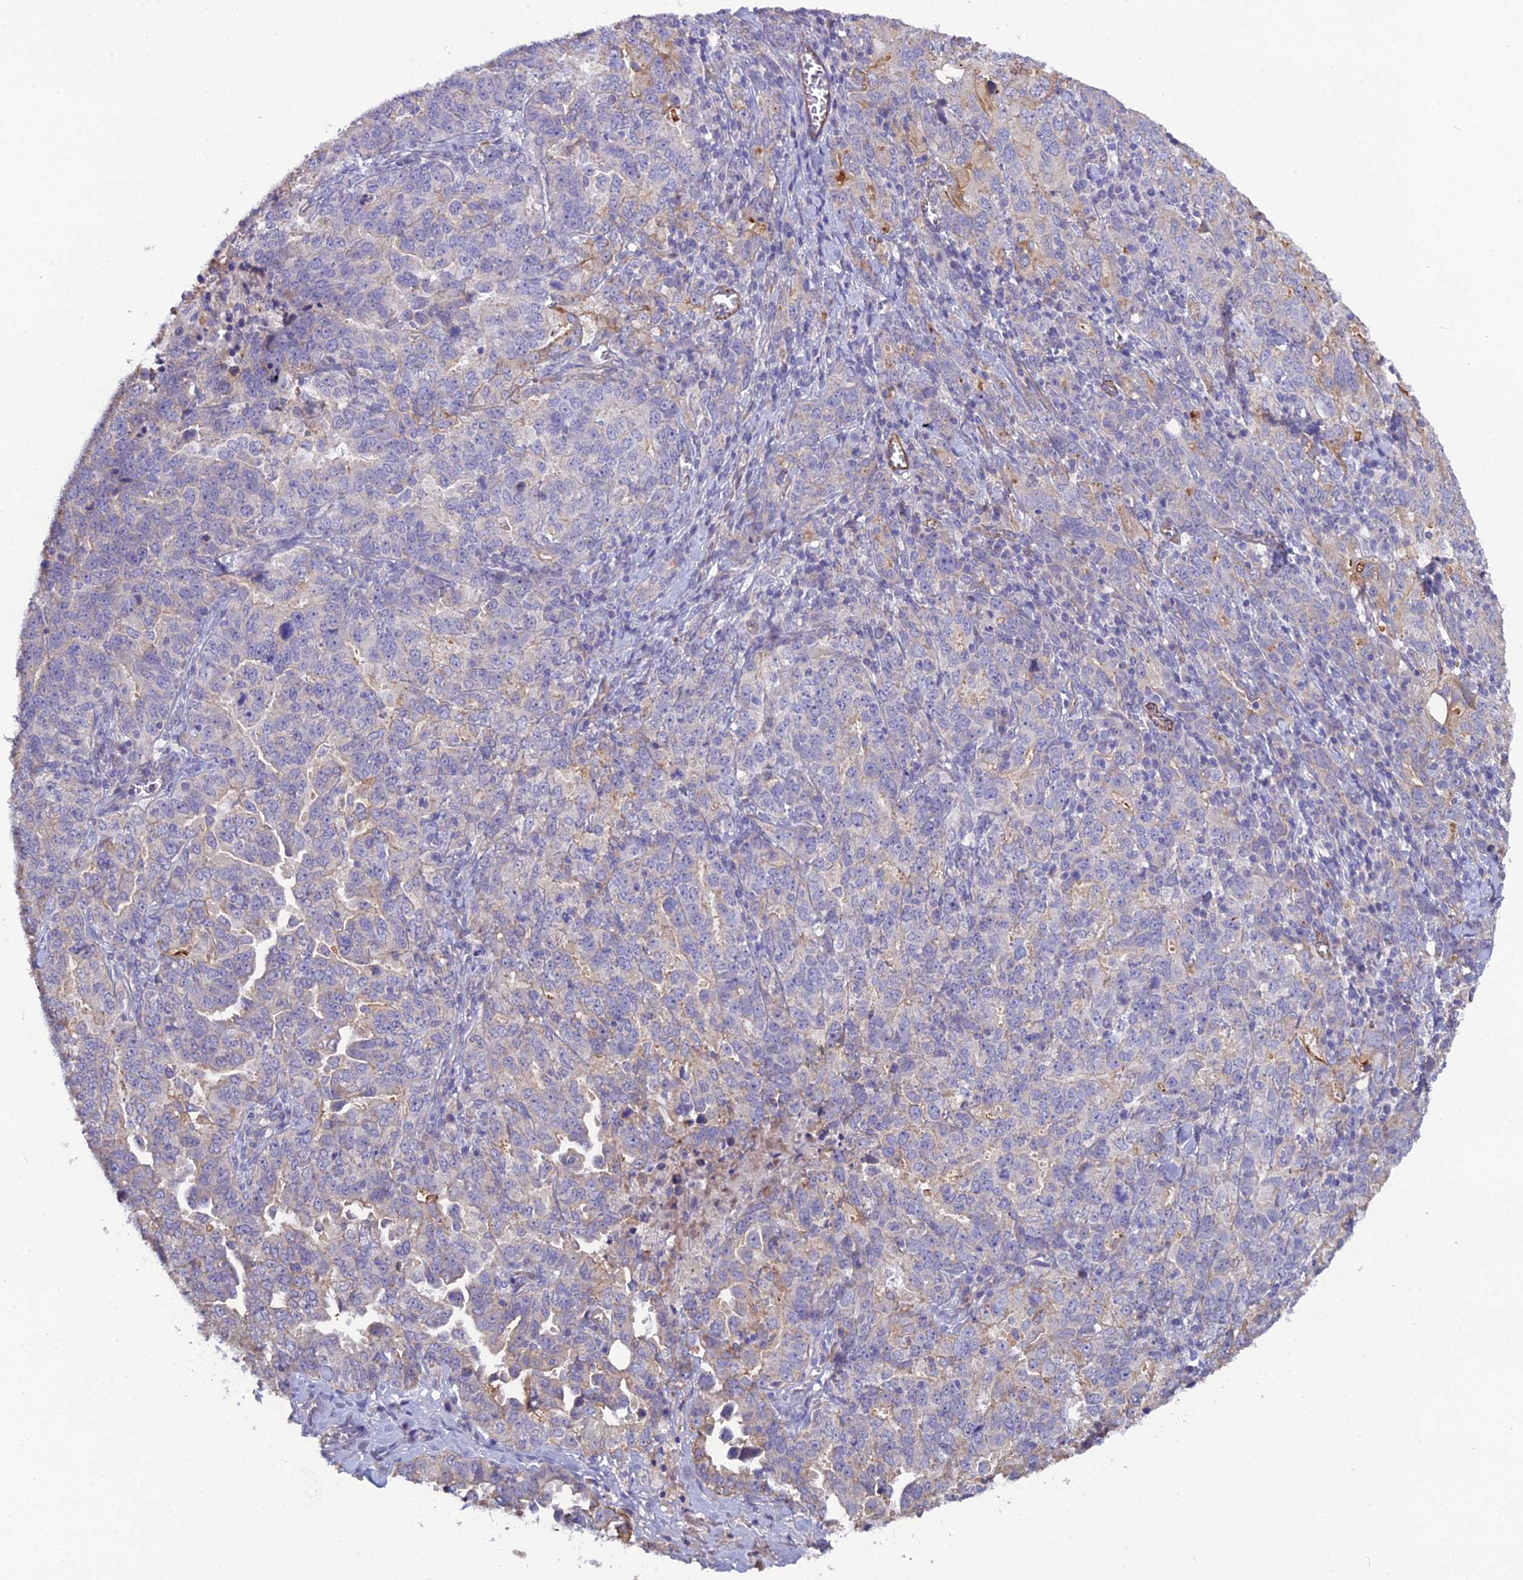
{"staining": {"intensity": "weak", "quantity": "<25%", "location": "cytoplasmic/membranous"}, "tissue": "ovarian cancer", "cell_type": "Tumor cells", "image_type": "cancer", "snomed": [{"axis": "morphology", "description": "Carcinoma, endometroid"}, {"axis": "topography", "description": "Ovary"}], "caption": "A high-resolution photomicrograph shows immunohistochemistry (IHC) staining of ovarian cancer (endometroid carcinoma), which displays no significant staining in tumor cells. (DAB (3,3'-diaminobenzidine) IHC visualized using brightfield microscopy, high magnification).", "gene": "CFAP47", "patient": {"sex": "female", "age": 62}}